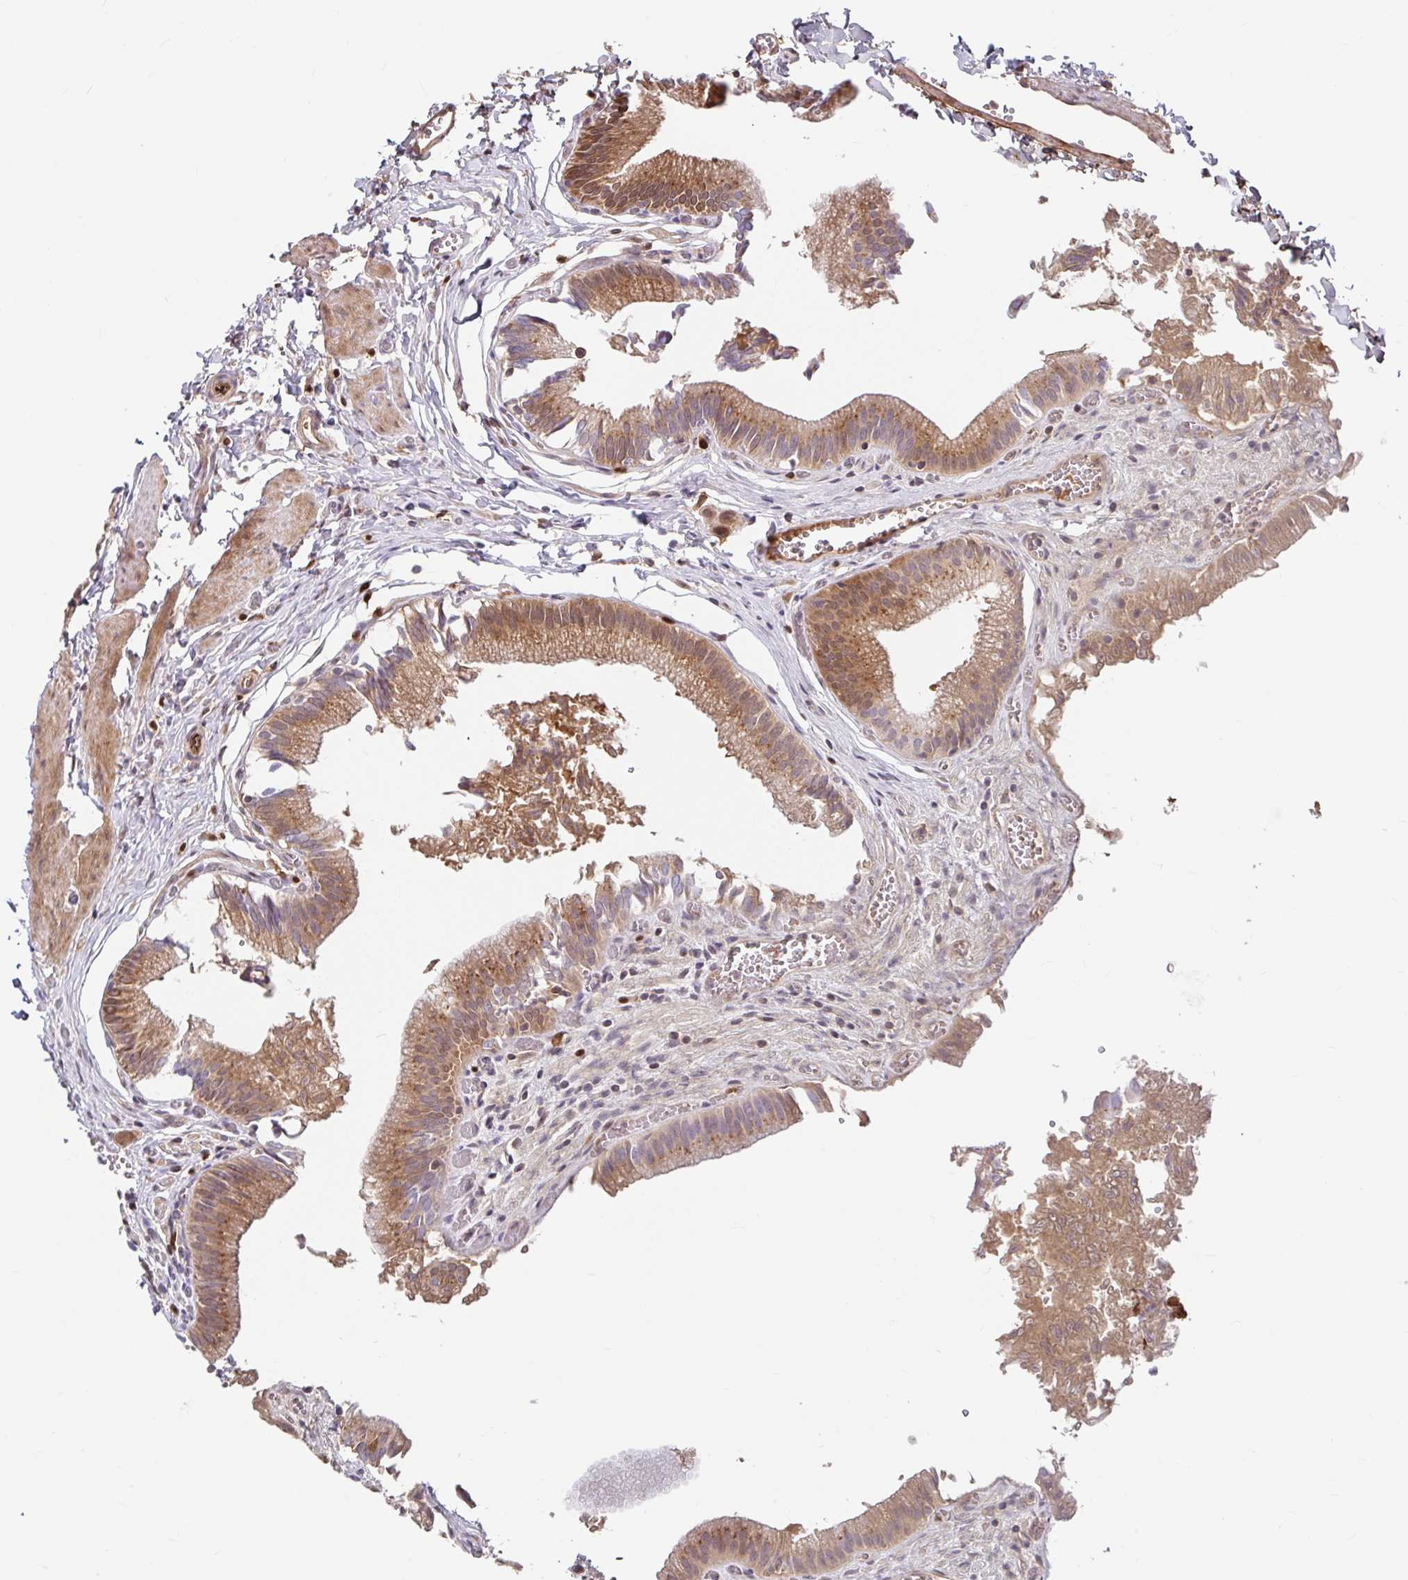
{"staining": {"intensity": "moderate", "quantity": ">75%", "location": "cytoplasmic/membranous"}, "tissue": "gallbladder", "cell_type": "Glandular cells", "image_type": "normal", "snomed": [{"axis": "morphology", "description": "Normal tissue, NOS"}, {"axis": "topography", "description": "Gallbladder"}, {"axis": "topography", "description": "Peripheral nerve tissue"}], "caption": "IHC of normal human gallbladder reveals medium levels of moderate cytoplasmic/membranous expression in approximately >75% of glandular cells.", "gene": "BLVRA", "patient": {"sex": "male", "age": 17}}